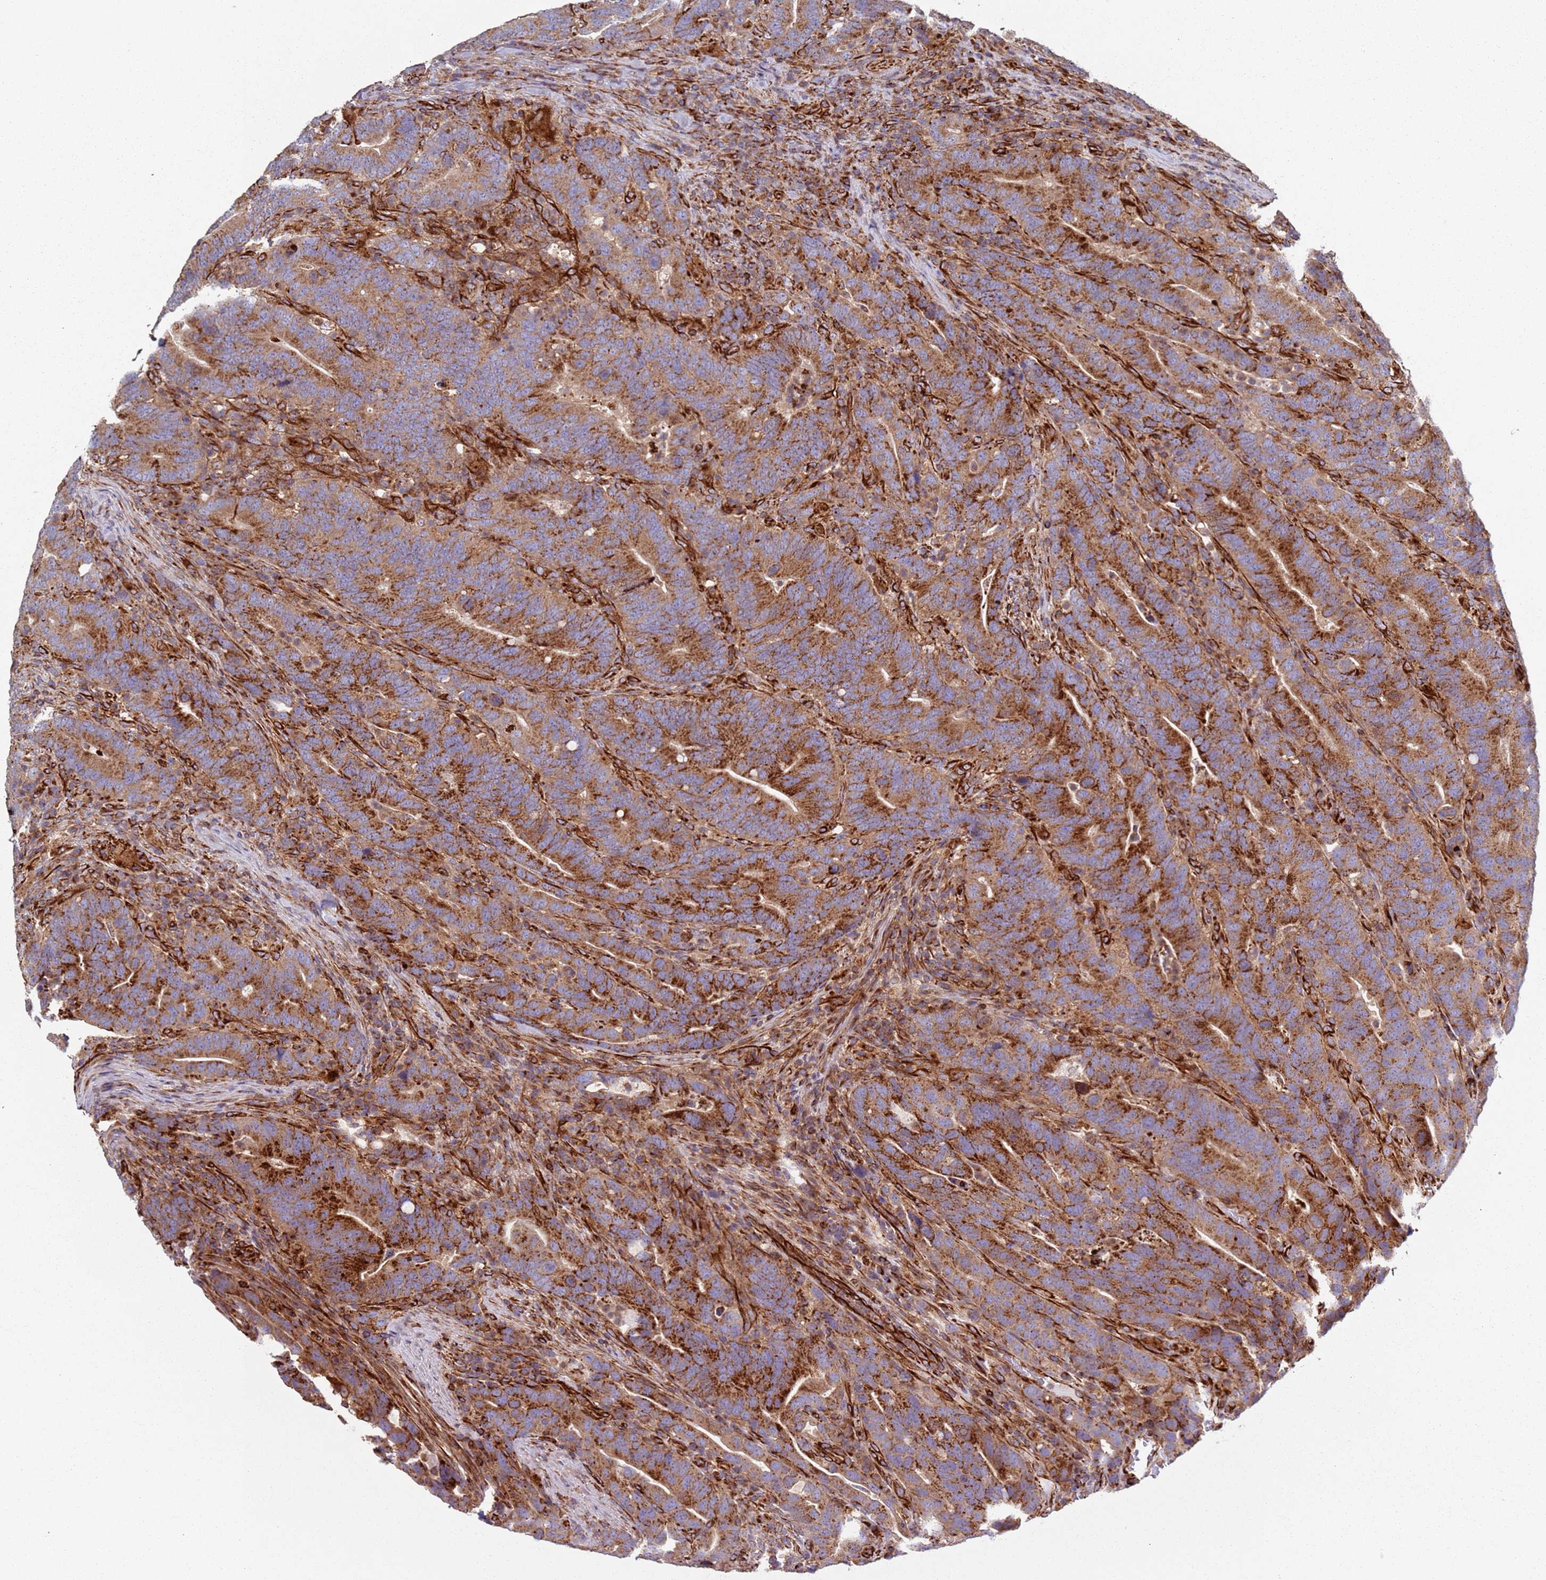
{"staining": {"intensity": "strong", "quantity": ">75%", "location": "cytoplasmic/membranous"}, "tissue": "colorectal cancer", "cell_type": "Tumor cells", "image_type": "cancer", "snomed": [{"axis": "morphology", "description": "Adenocarcinoma, NOS"}, {"axis": "topography", "description": "Colon"}], "caption": "Strong cytoplasmic/membranous staining for a protein is present in about >75% of tumor cells of colorectal cancer (adenocarcinoma) using immunohistochemistry (IHC).", "gene": "SNAPIN", "patient": {"sex": "female", "age": 66}}